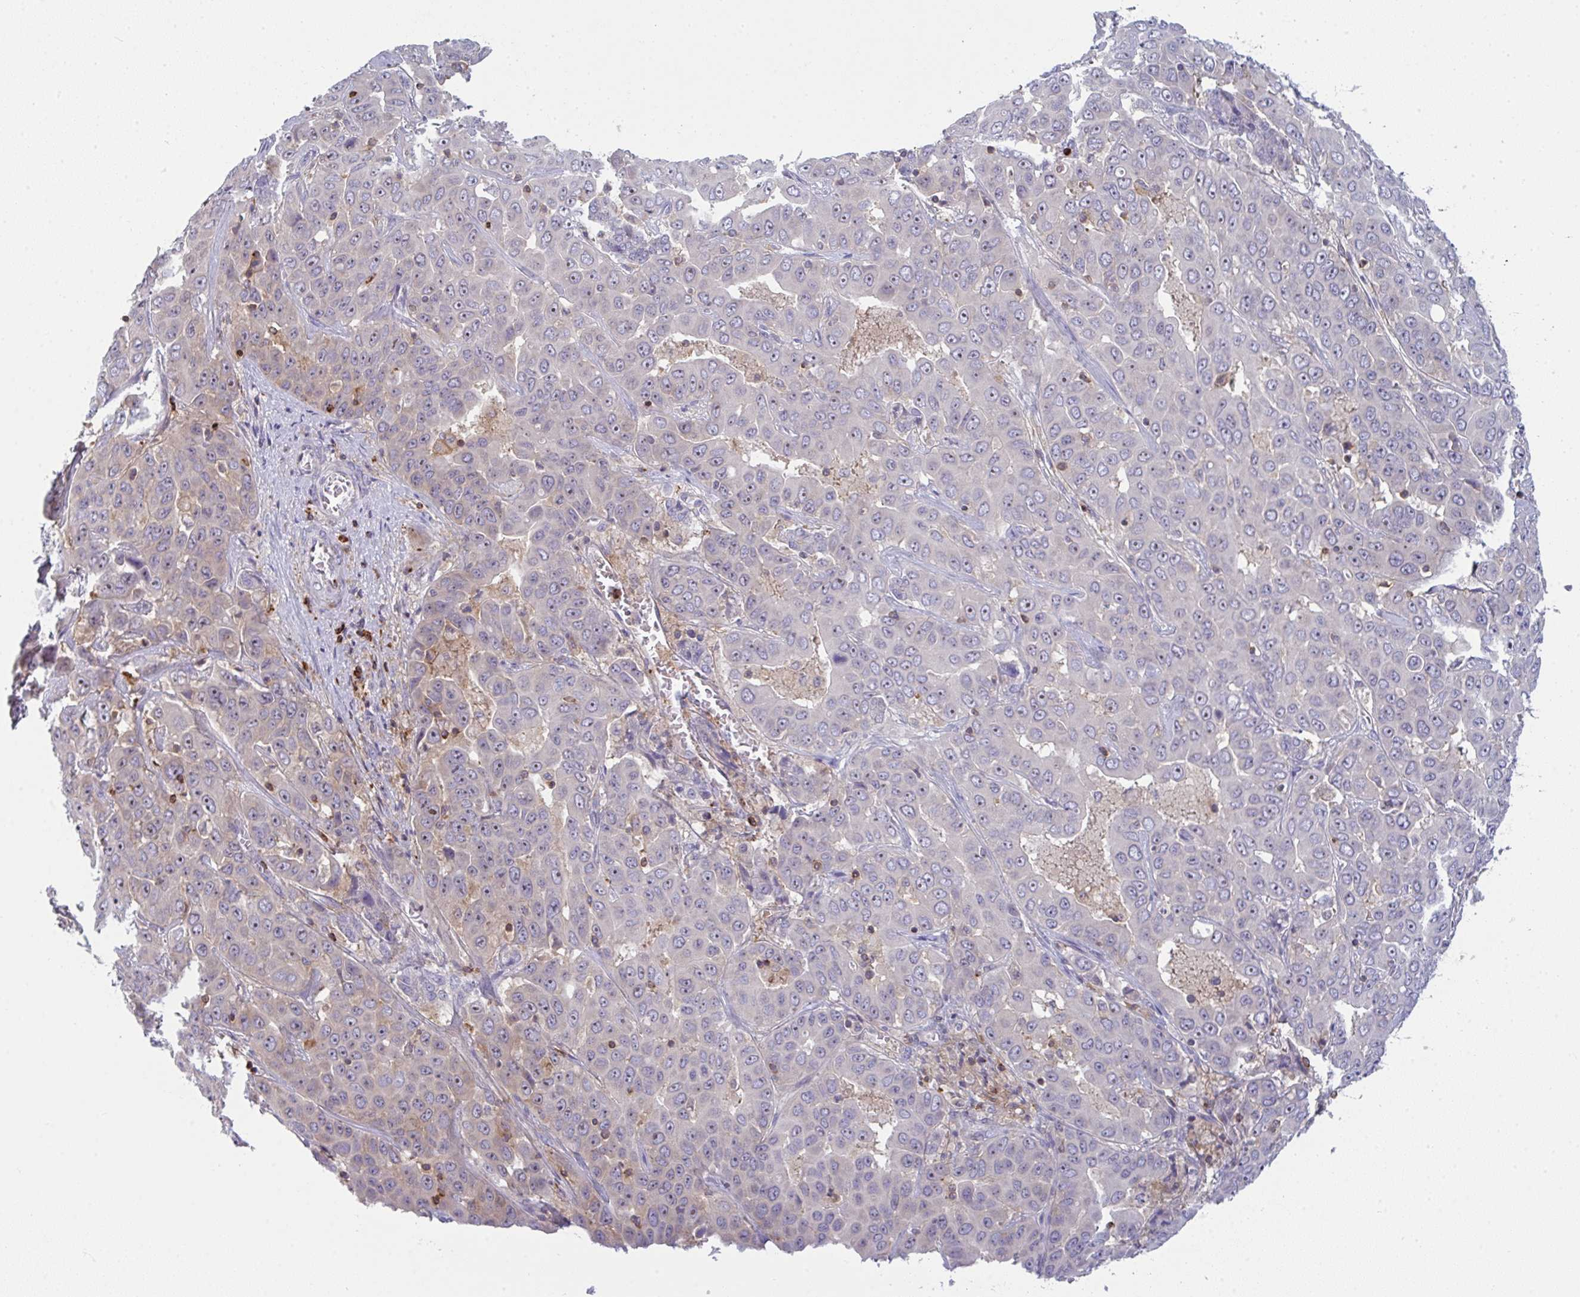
{"staining": {"intensity": "negative", "quantity": "none", "location": "none"}, "tissue": "liver cancer", "cell_type": "Tumor cells", "image_type": "cancer", "snomed": [{"axis": "morphology", "description": "Cholangiocarcinoma"}, {"axis": "topography", "description": "Liver"}], "caption": "This is an immunohistochemistry micrograph of liver cancer. There is no positivity in tumor cells.", "gene": "CD80", "patient": {"sex": "female", "age": 52}}